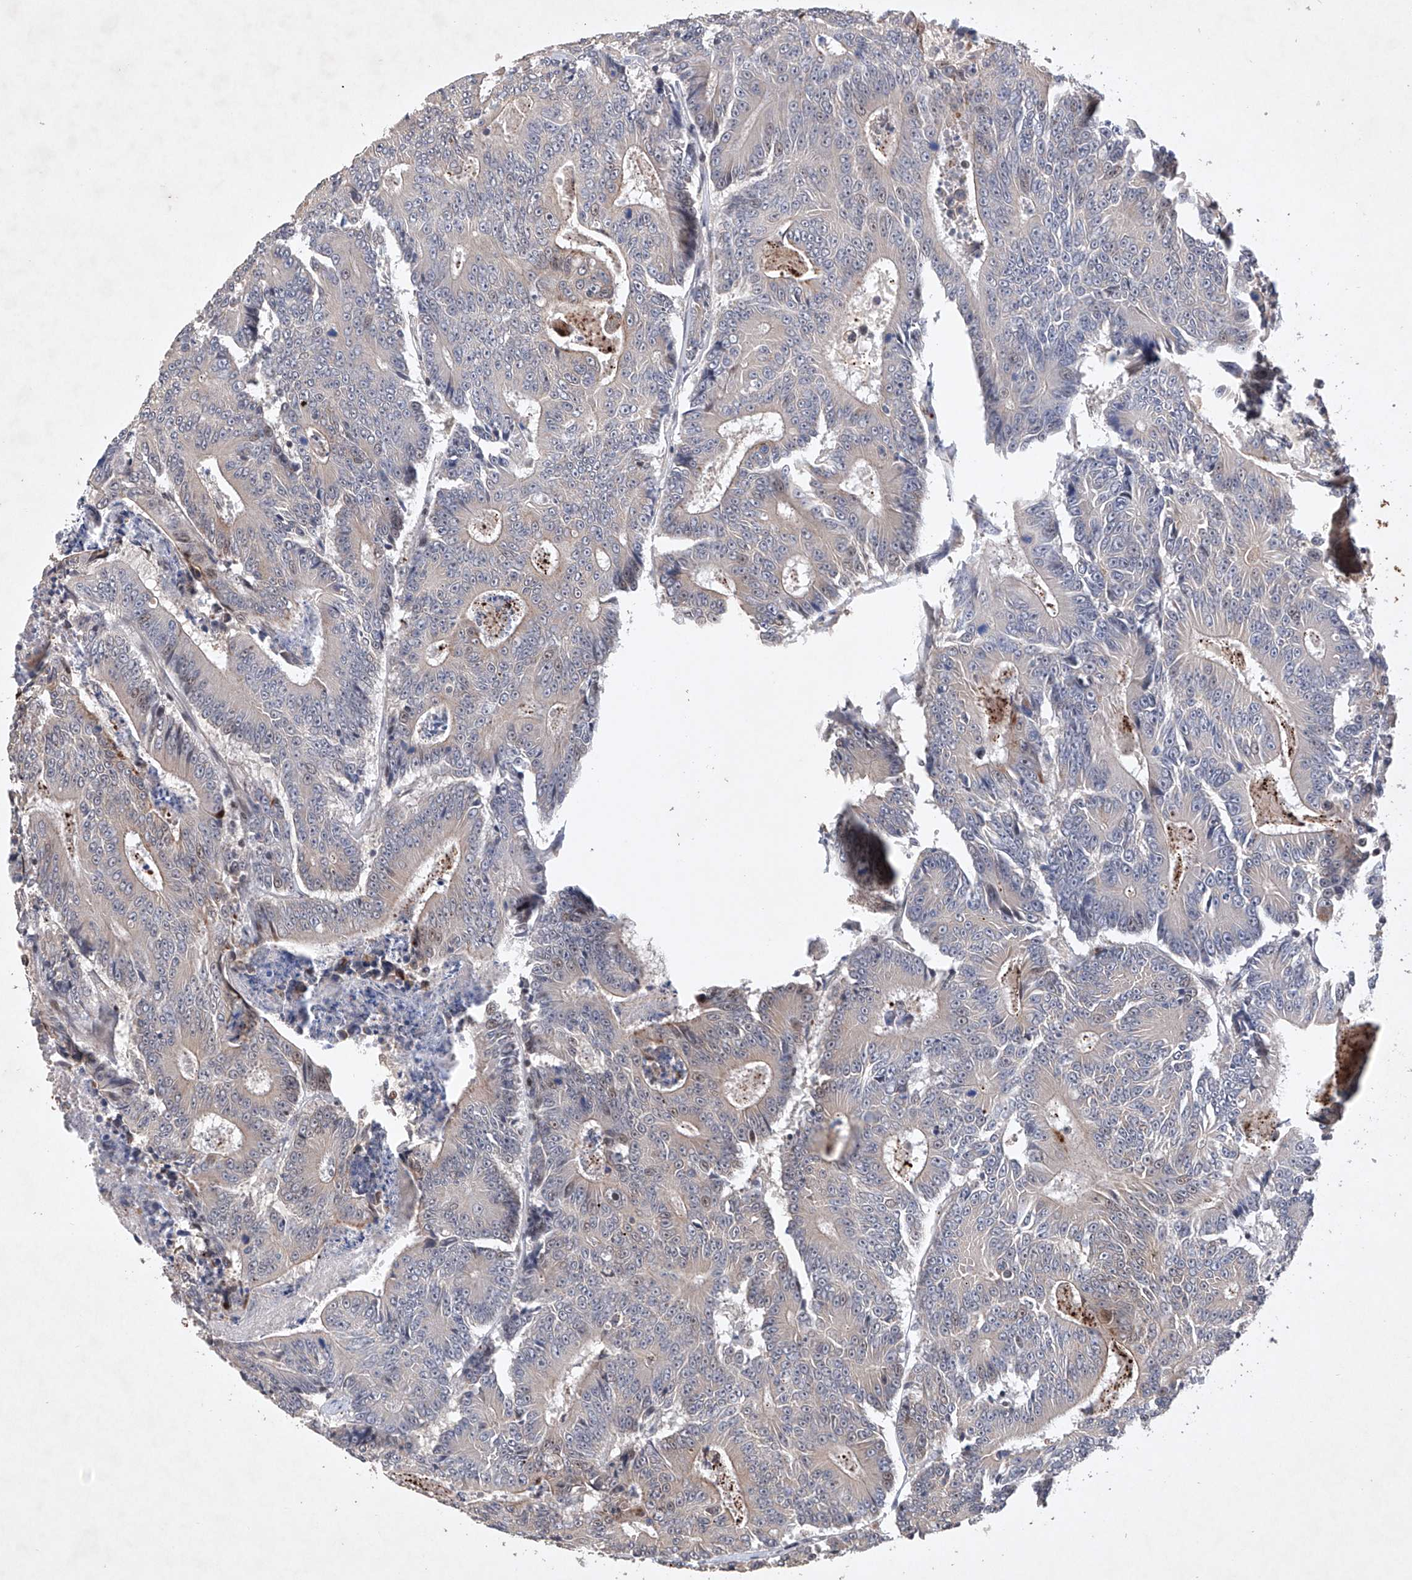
{"staining": {"intensity": "negative", "quantity": "none", "location": "none"}, "tissue": "colorectal cancer", "cell_type": "Tumor cells", "image_type": "cancer", "snomed": [{"axis": "morphology", "description": "Adenocarcinoma, NOS"}, {"axis": "topography", "description": "Colon"}], "caption": "An image of human adenocarcinoma (colorectal) is negative for staining in tumor cells.", "gene": "AFG1L", "patient": {"sex": "male", "age": 83}}